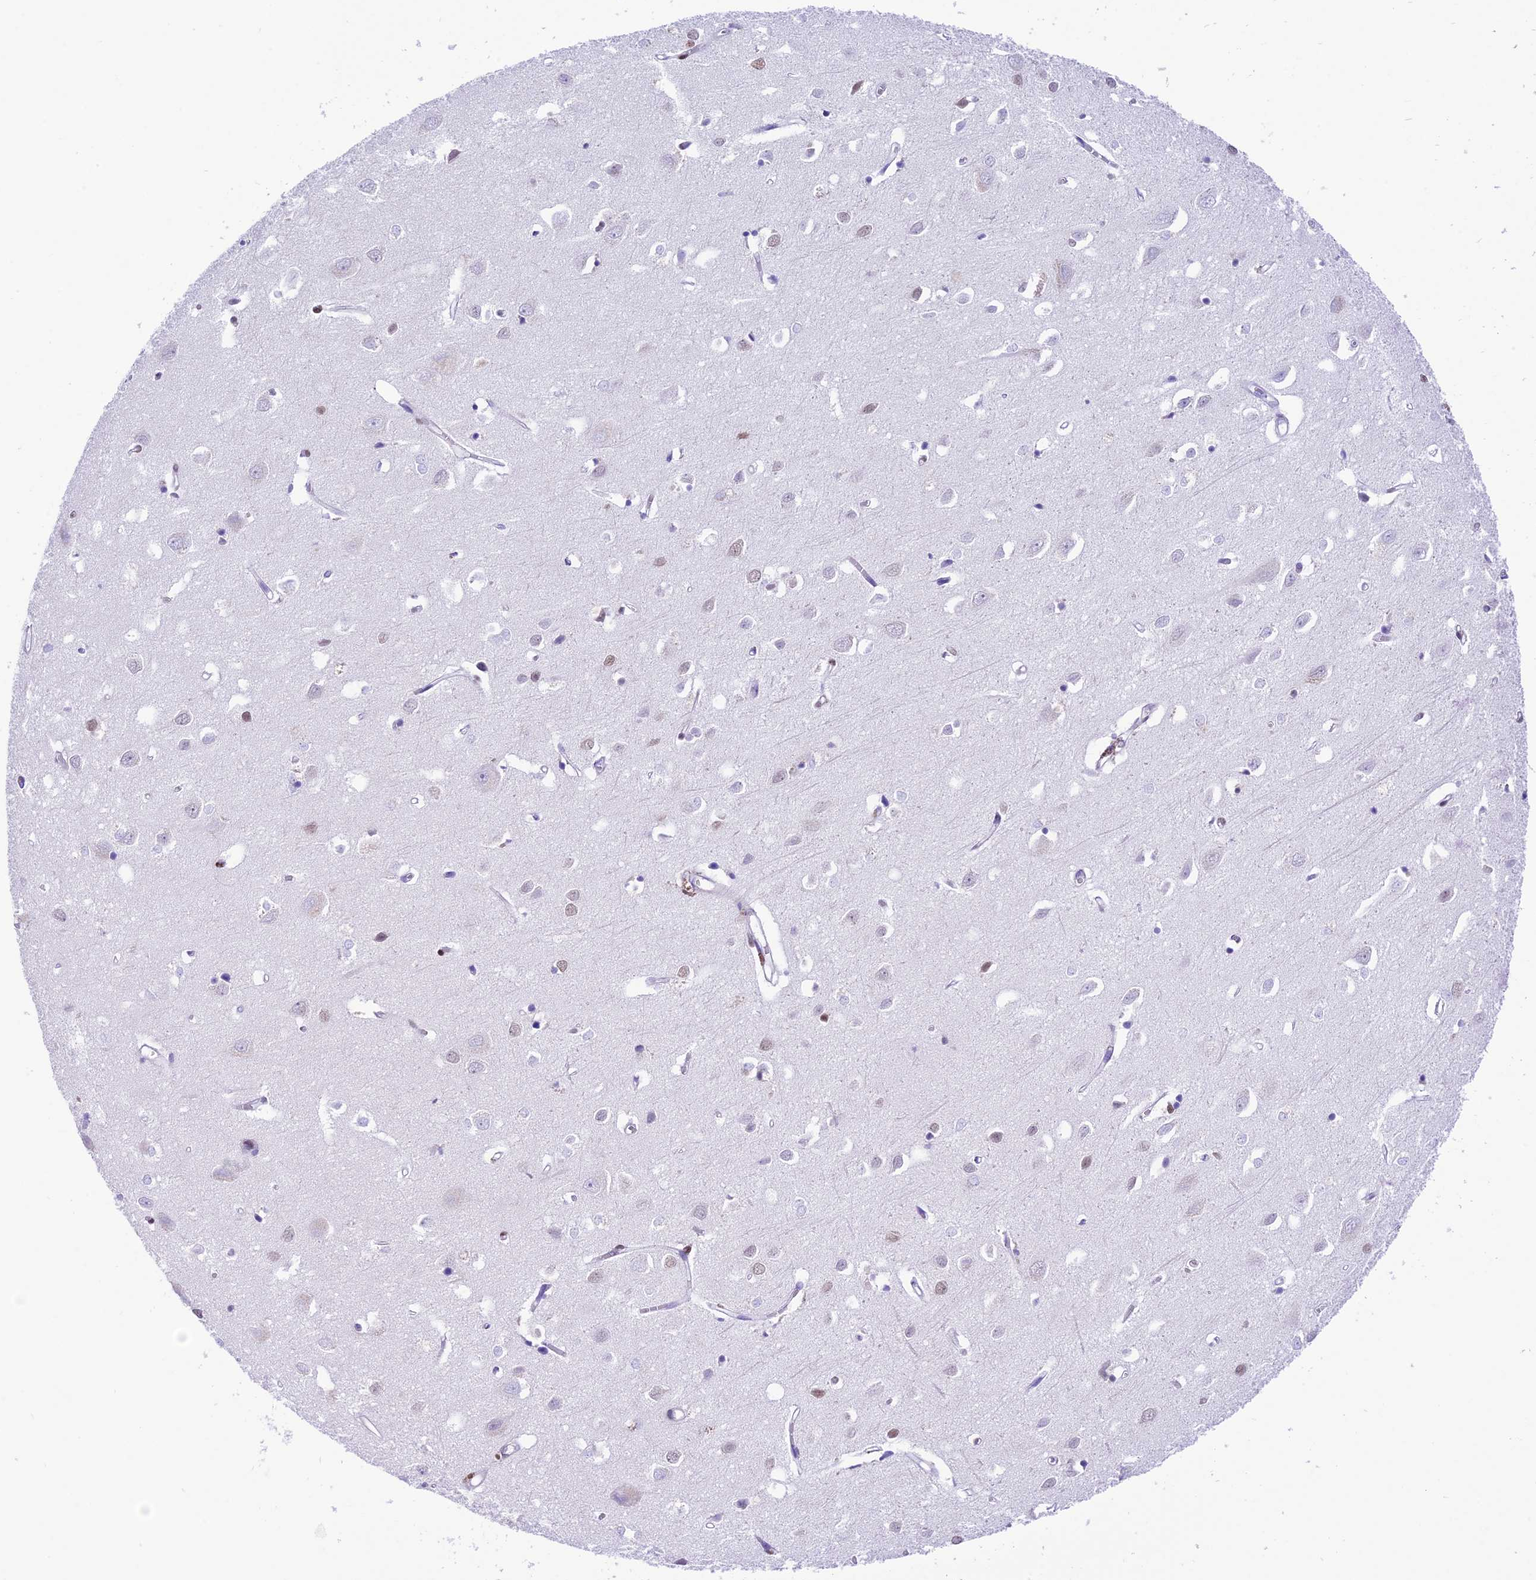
{"staining": {"intensity": "negative", "quantity": "none", "location": "none"}, "tissue": "cerebral cortex", "cell_type": "Endothelial cells", "image_type": "normal", "snomed": [{"axis": "morphology", "description": "Normal tissue, NOS"}, {"axis": "topography", "description": "Cerebral cortex"}], "caption": "High magnification brightfield microscopy of normal cerebral cortex stained with DAB (3,3'-diaminobenzidine) (brown) and counterstained with hematoxylin (blue): endothelial cells show no significant expression.", "gene": "RPS6KB1", "patient": {"sex": "female", "age": 64}}